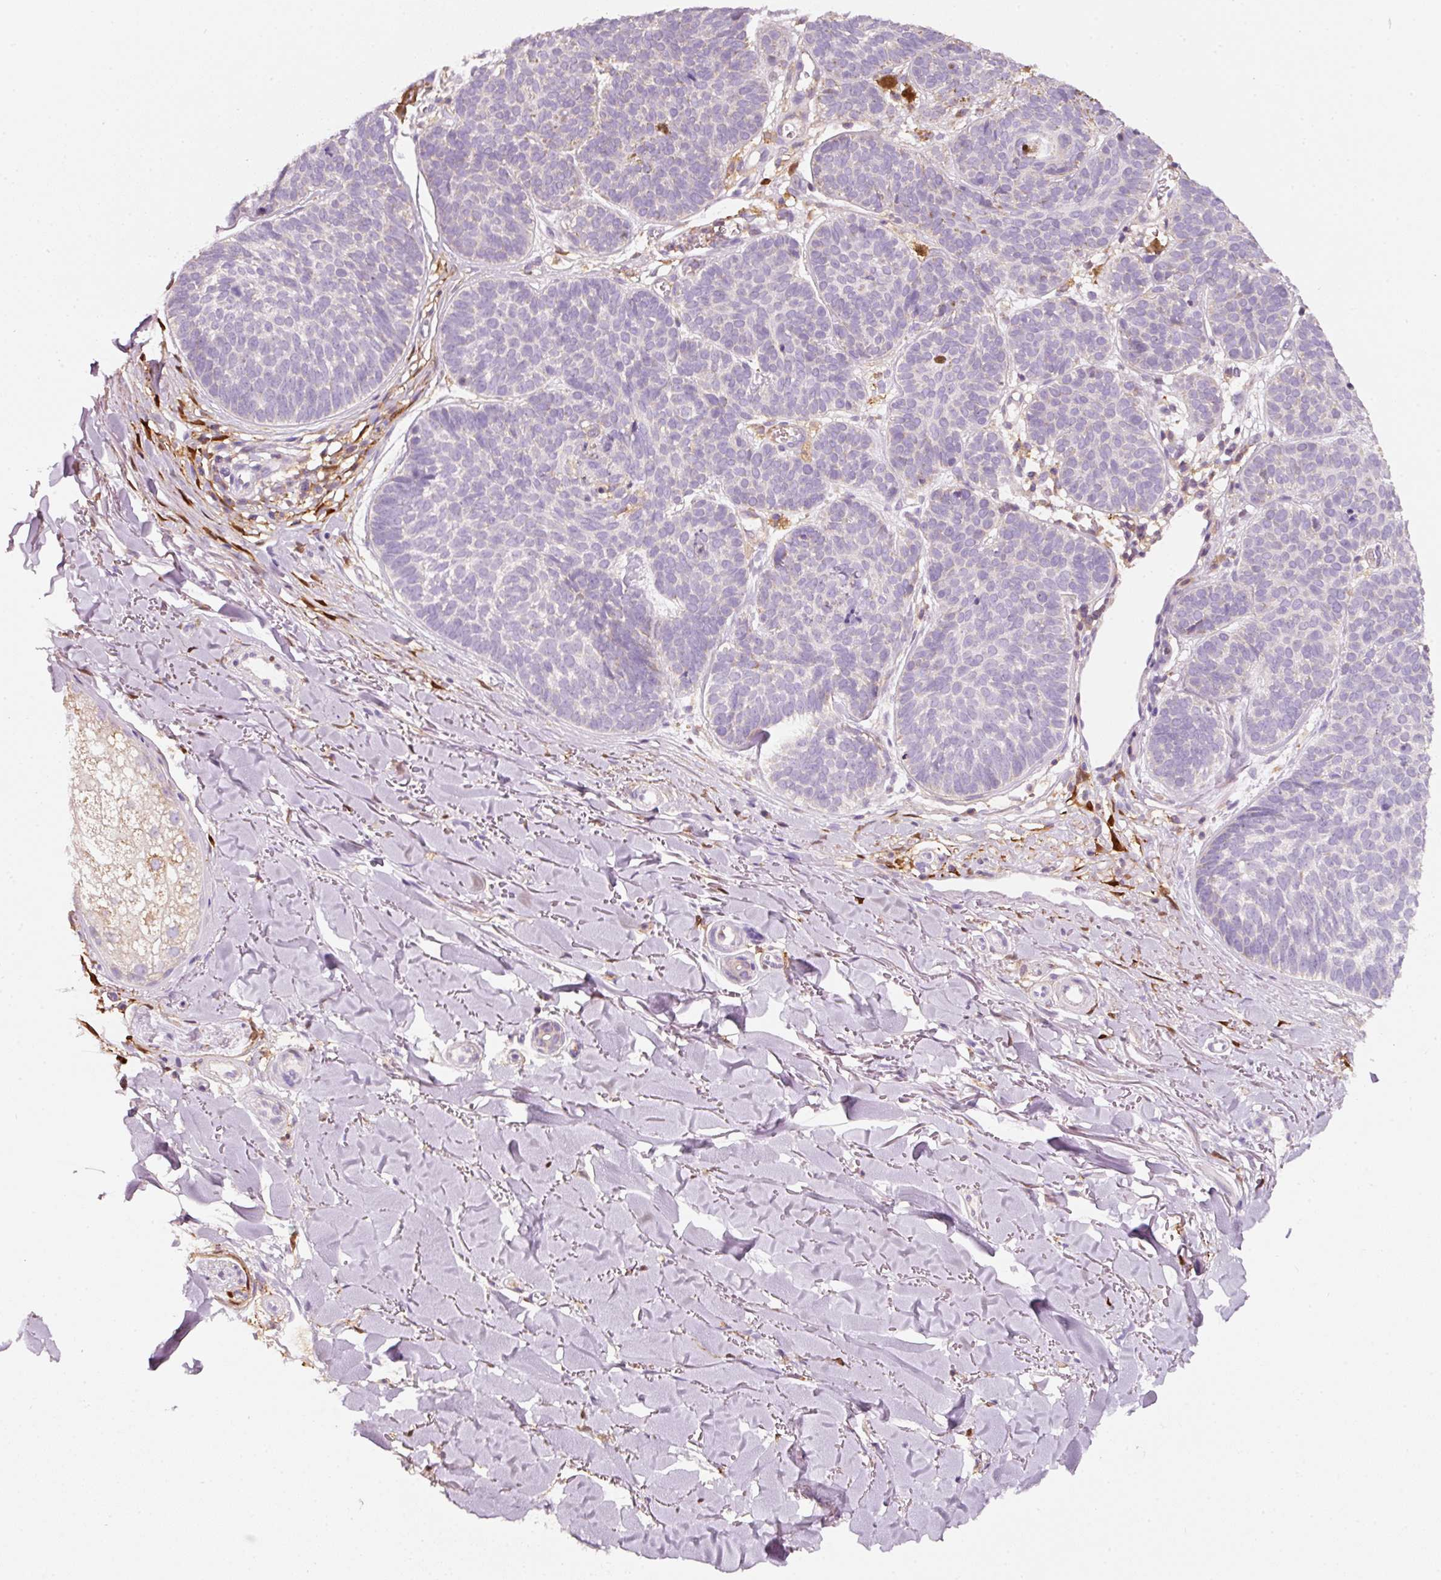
{"staining": {"intensity": "negative", "quantity": "none", "location": "none"}, "tissue": "skin cancer", "cell_type": "Tumor cells", "image_type": "cancer", "snomed": [{"axis": "morphology", "description": "Basal cell carcinoma"}, {"axis": "topography", "description": "Skin"}, {"axis": "topography", "description": "Skin of neck"}, {"axis": "topography", "description": "Skin of shoulder"}, {"axis": "topography", "description": "Skin of back"}], "caption": "Skin cancer (basal cell carcinoma) was stained to show a protein in brown. There is no significant staining in tumor cells.", "gene": "IQGAP2", "patient": {"sex": "male", "age": 80}}